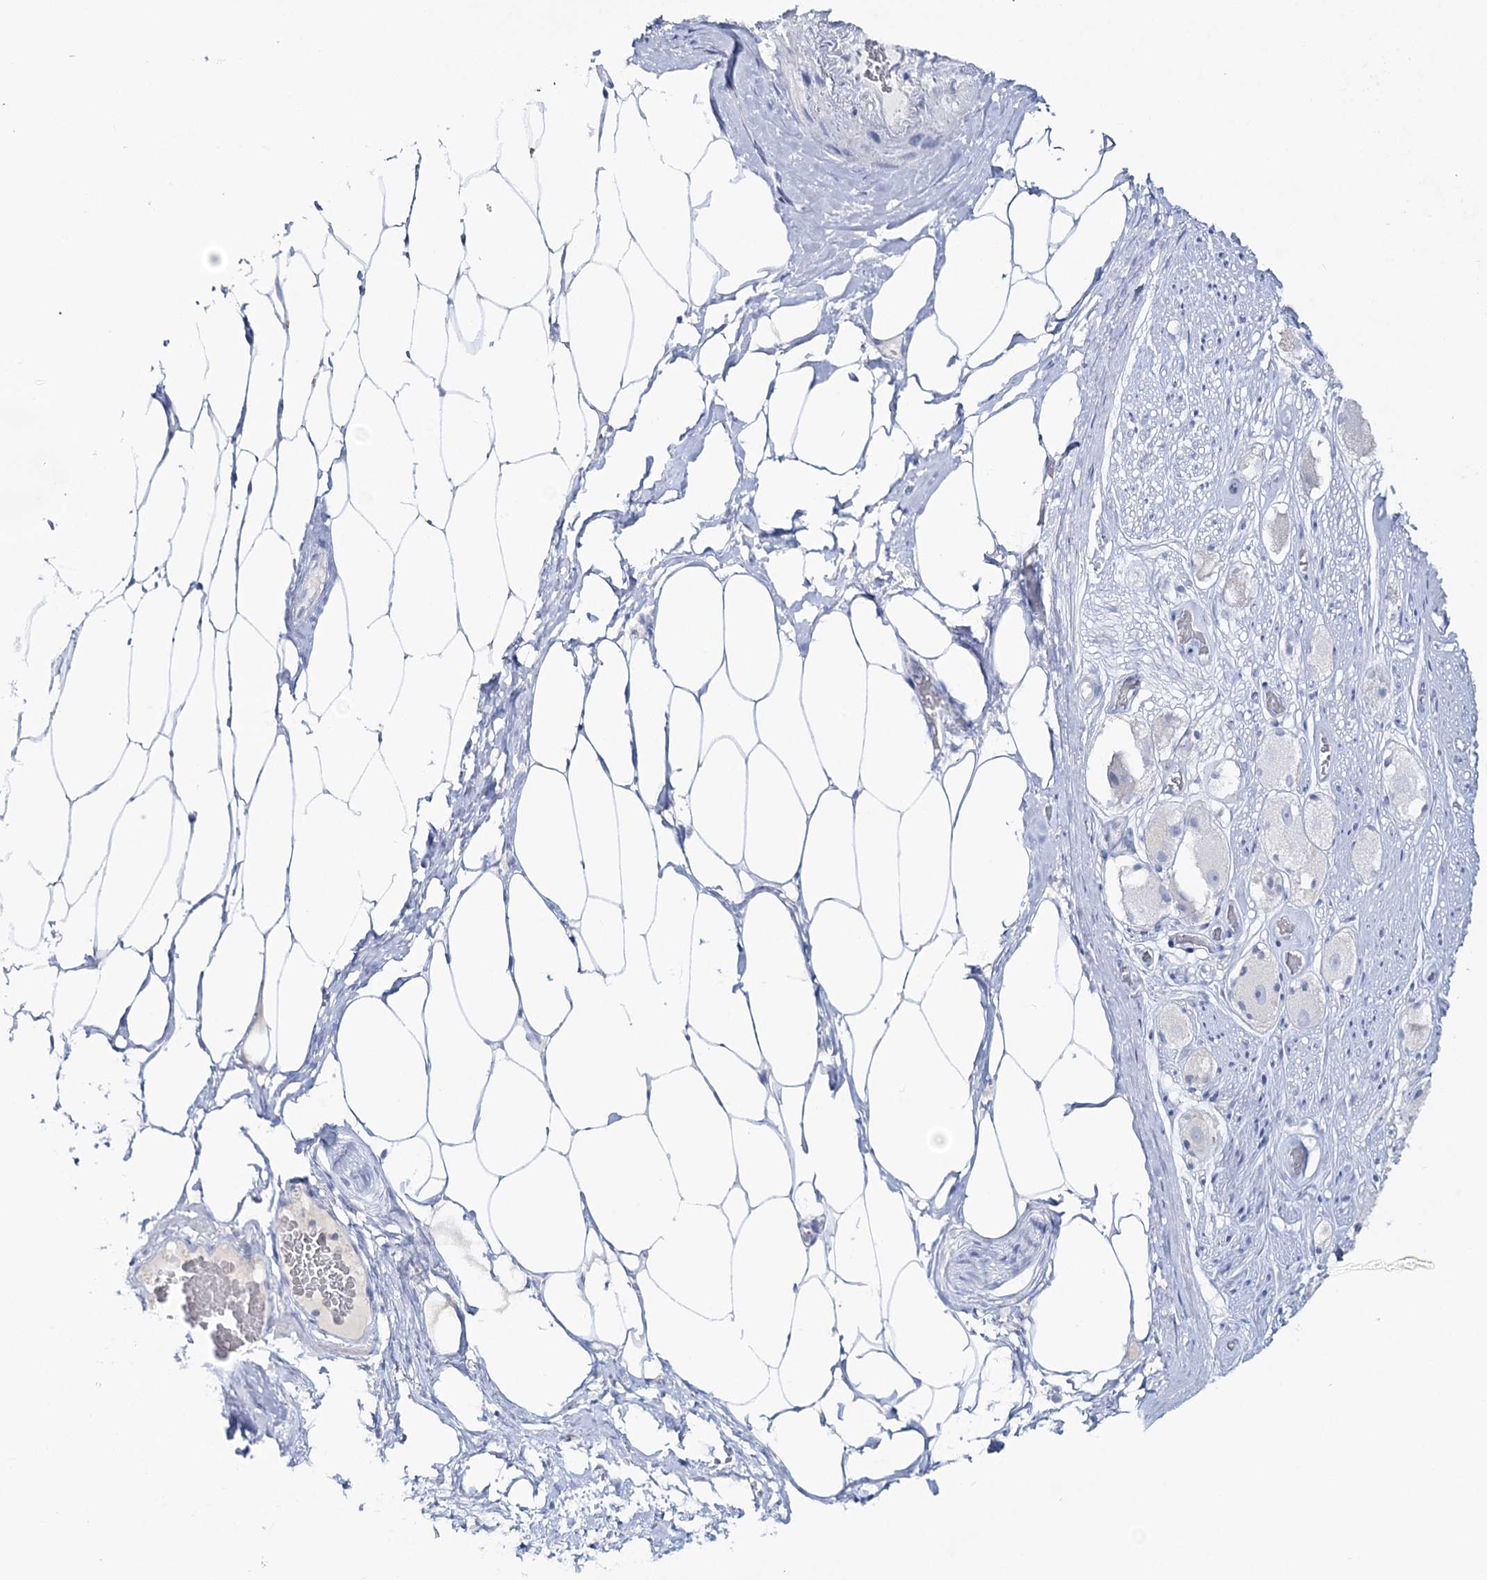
{"staining": {"intensity": "negative", "quantity": "none", "location": "none"}, "tissue": "adipose tissue", "cell_type": "Adipocytes", "image_type": "normal", "snomed": [{"axis": "morphology", "description": "Normal tissue, NOS"}, {"axis": "morphology", "description": "Adenocarcinoma, Low grade"}, {"axis": "topography", "description": "Prostate"}, {"axis": "topography", "description": "Peripheral nerve tissue"}], "caption": "Immunohistochemistry micrograph of normal adipose tissue stained for a protein (brown), which exhibits no expression in adipocytes. (Stains: DAB immunohistochemistry with hematoxylin counter stain, Microscopy: brightfield microscopy at high magnification).", "gene": "WDSUB1", "patient": {"sex": "male", "age": 63}}